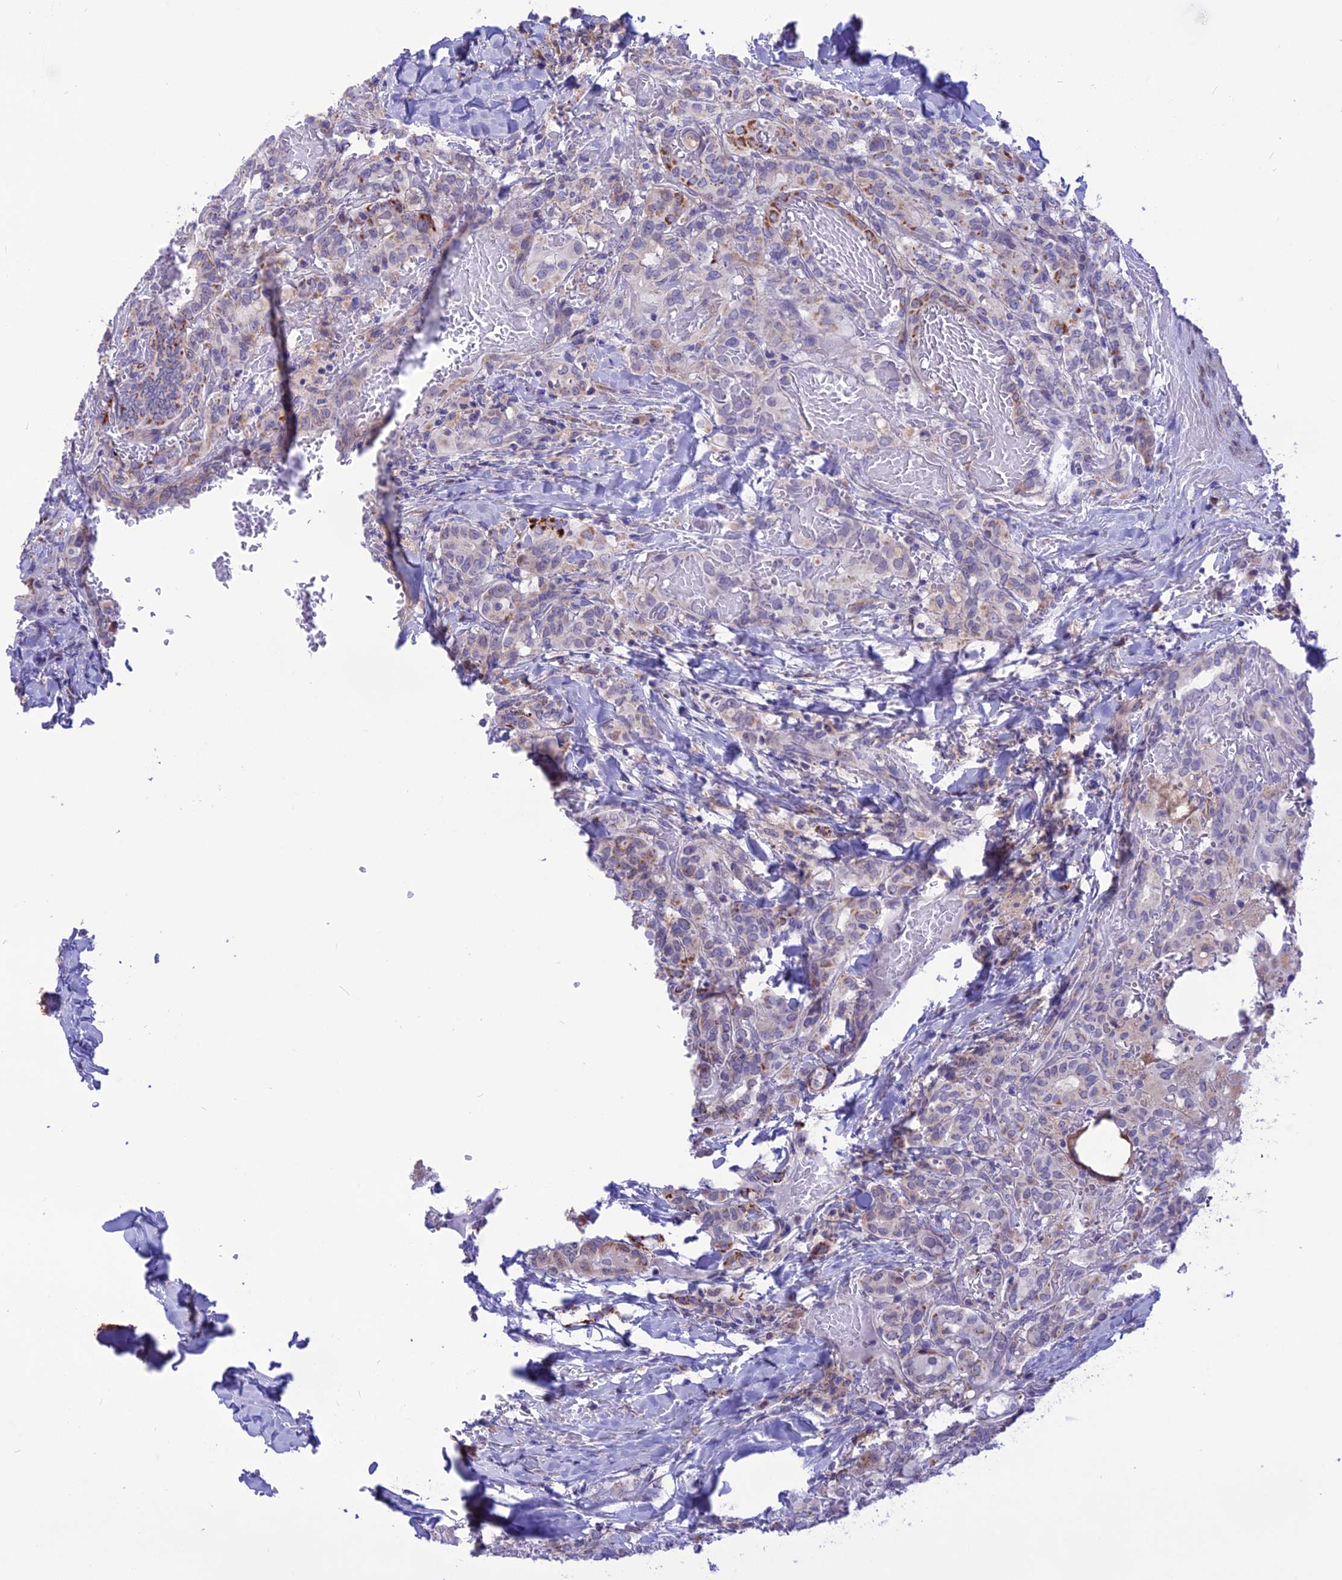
{"staining": {"intensity": "moderate", "quantity": "25%-75%", "location": "cytoplasmic/membranous"}, "tissue": "thyroid cancer", "cell_type": "Tumor cells", "image_type": "cancer", "snomed": [{"axis": "morphology", "description": "Papillary adenocarcinoma, NOS"}, {"axis": "topography", "description": "Thyroid gland"}], "caption": "Protein analysis of thyroid papillary adenocarcinoma tissue exhibits moderate cytoplasmic/membranous staining in about 25%-75% of tumor cells.", "gene": "DOC2B", "patient": {"sex": "female", "age": 72}}